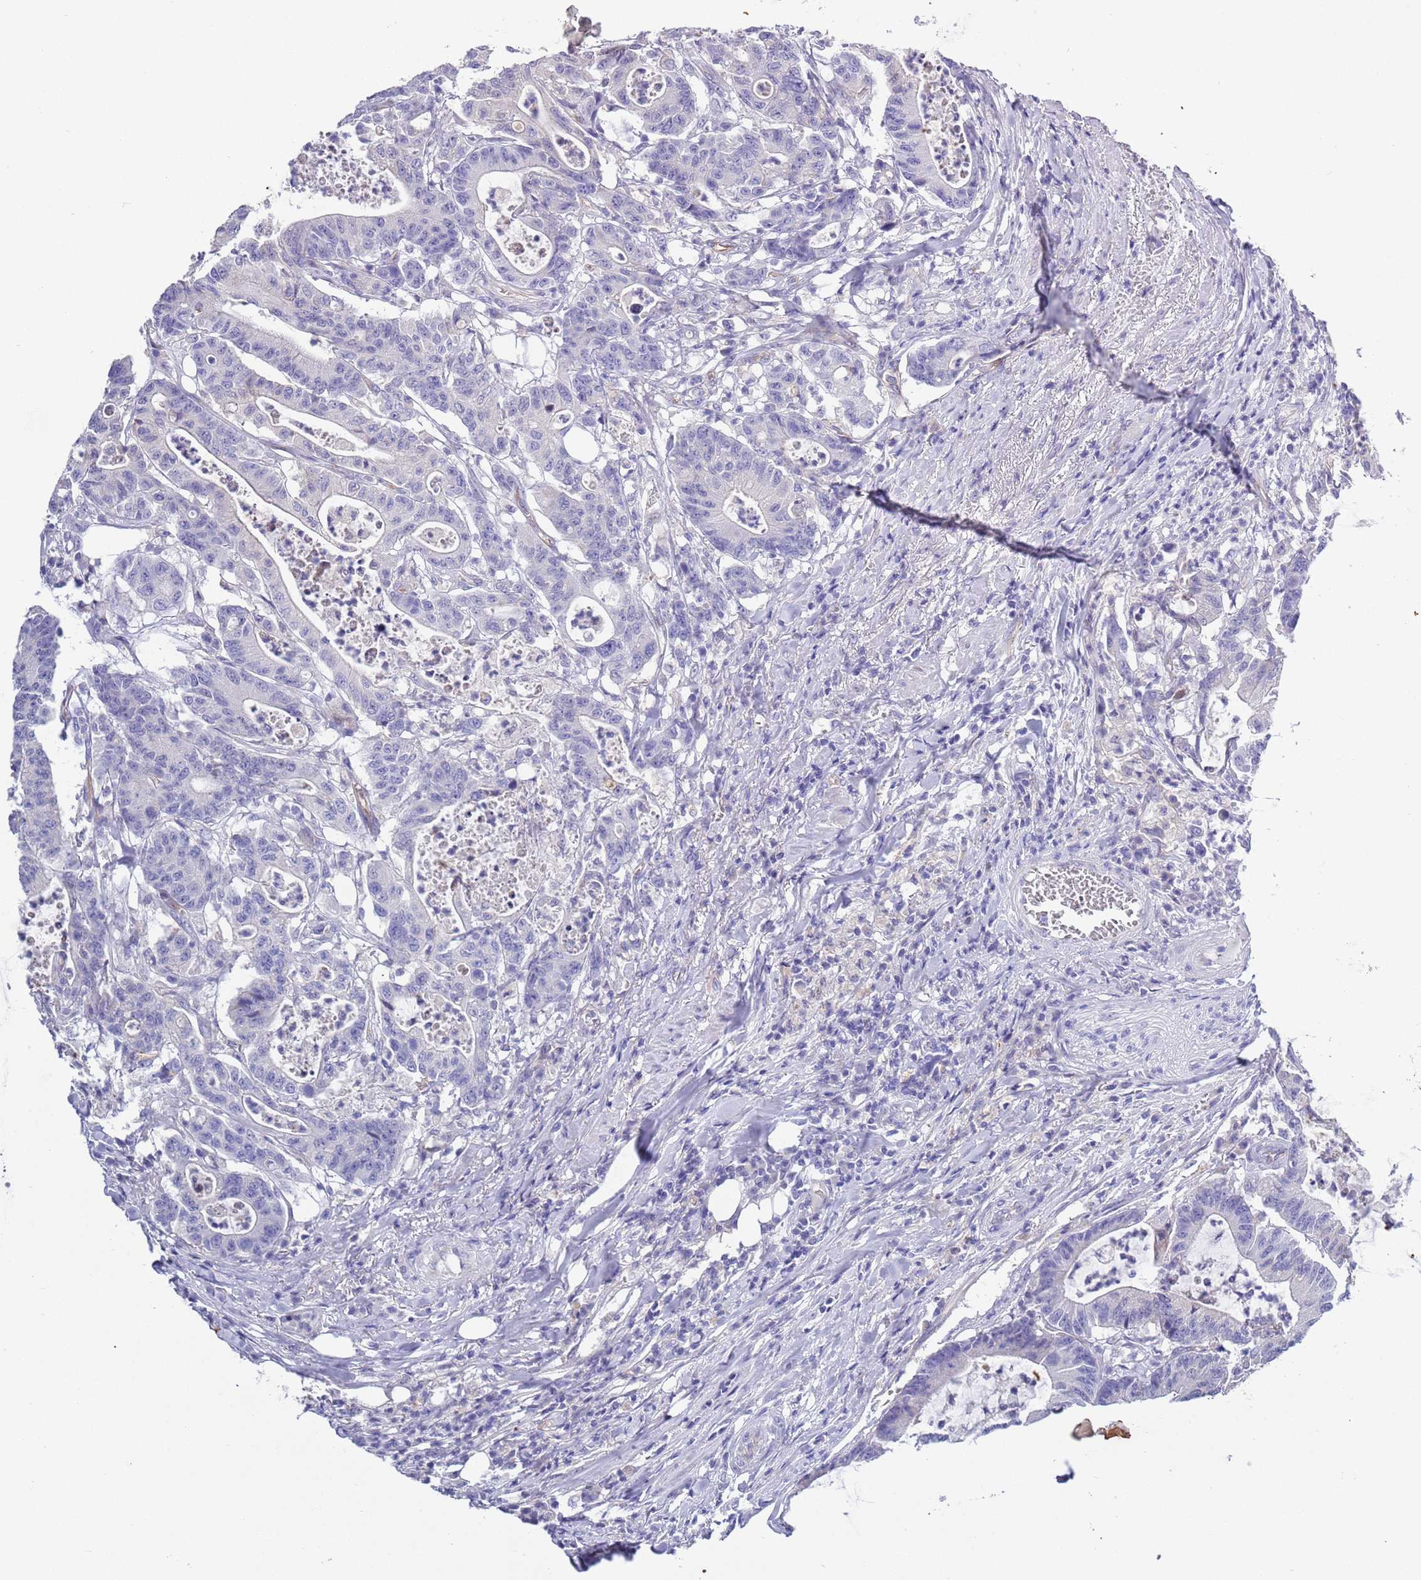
{"staining": {"intensity": "negative", "quantity": "none", "location": "none"}, "tissue": "colorectal cancer", "cell_type": "Tumor cells", "image_type": "cancer", "snomed": [{"axis": "morphology", "description": "Adenocarcinoma, NOS"}, {"axis": "topography", "description": "Colon"}], "caption": "Immunohistochemistry (IHC) of colorectal cancer (adenocarcinoma) shows no staining in tumor cells.", "gene": "BRMS1L", "patient": {"sex": "female", "age": 84}}